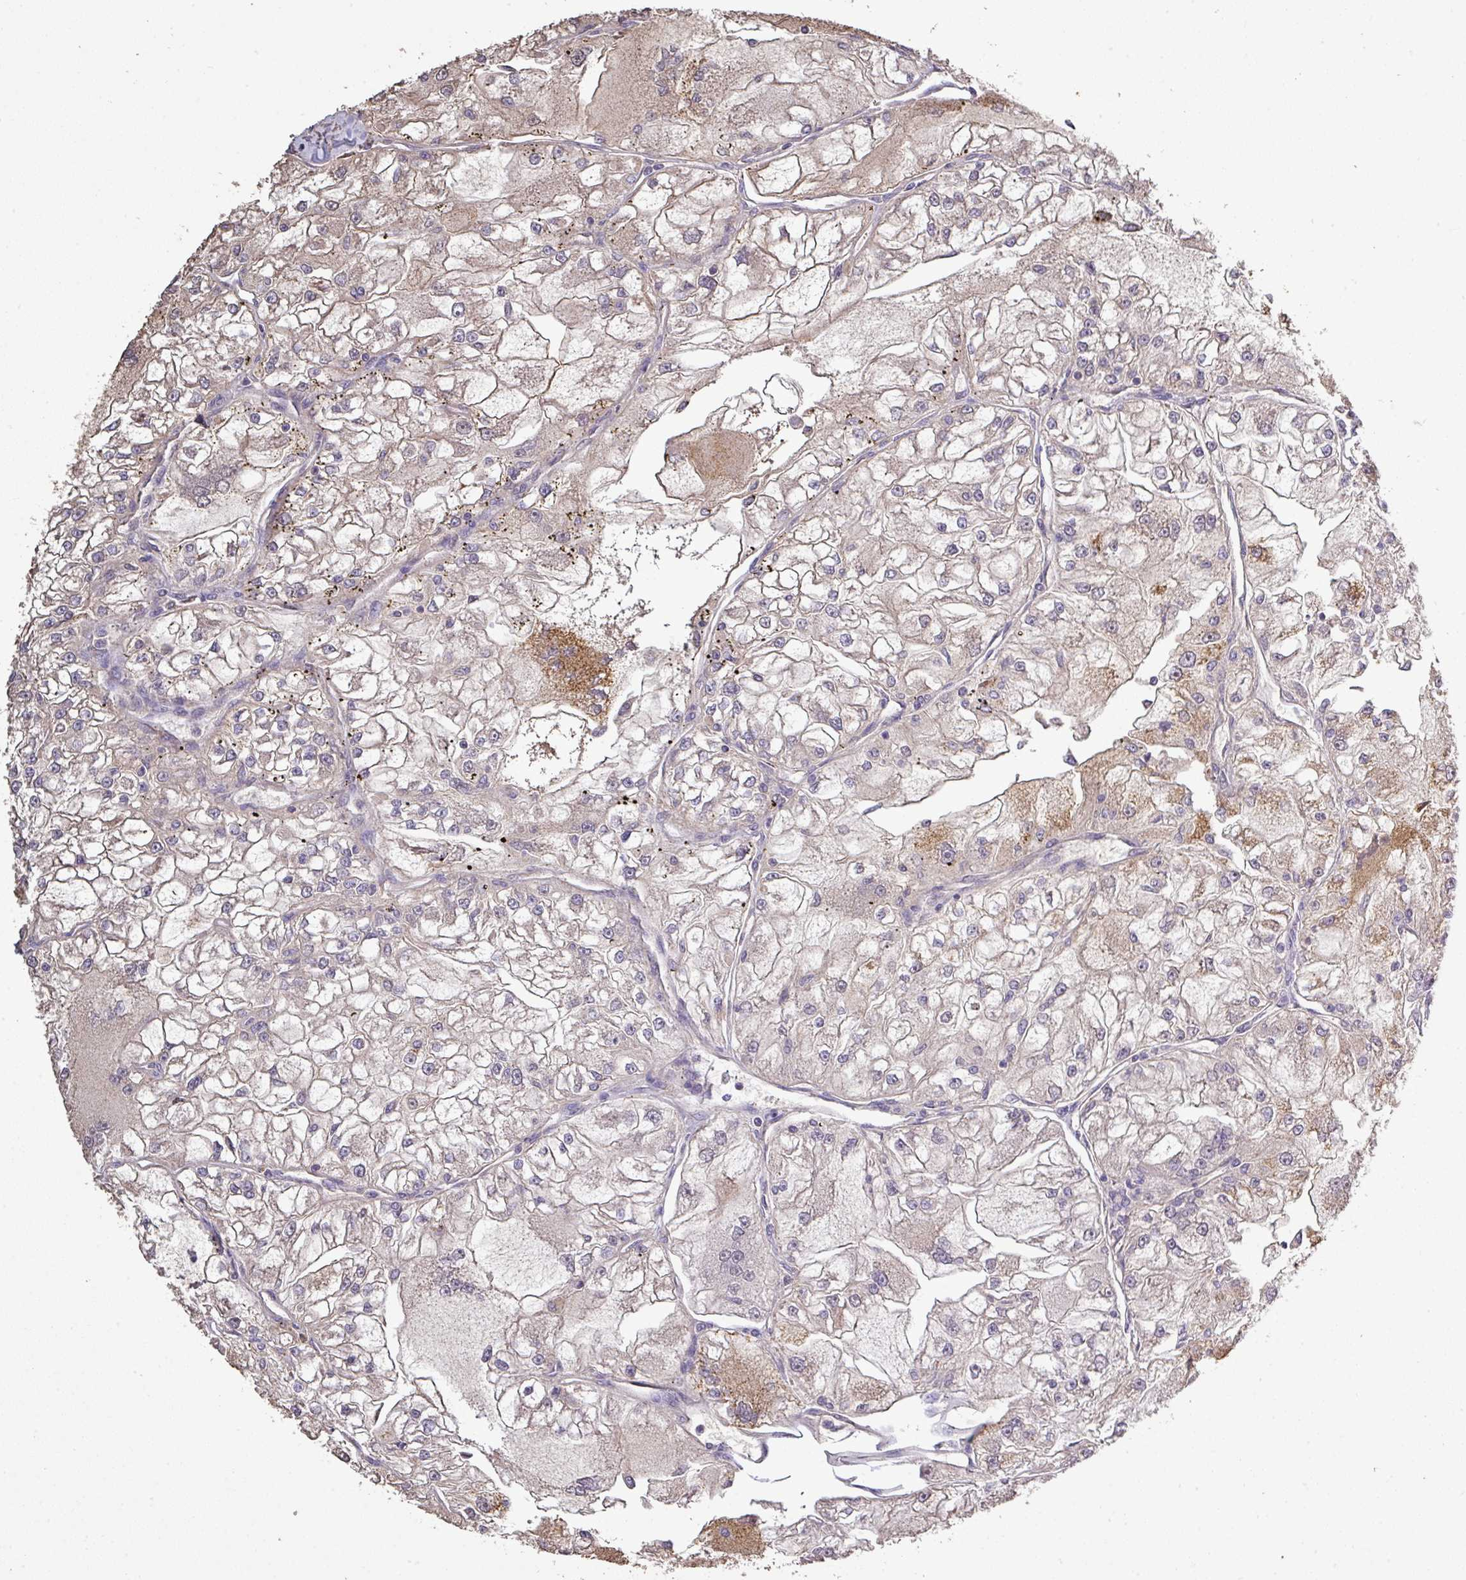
{"staining": {"intensity": "moderate", "quantity": "<25%", "location": "cytoplasmic/membranous"}, "tissue": "renal cancer", "cell_type": "Tumor cells", "image_type": "cancer", "snomed": [{"axis": "morphology", "description": "Adenocarcinoma, NOS"}, {"axis": "topography", "description": "Kidney"}], "caption": "Immunohistochemical staining of renal cancer exhibits low levels of moderate cytoplasmic/membranous staining in about <25% of tumor cells.", "gene": "ISLR", "patient": {"sex": "female", "age": 72}}